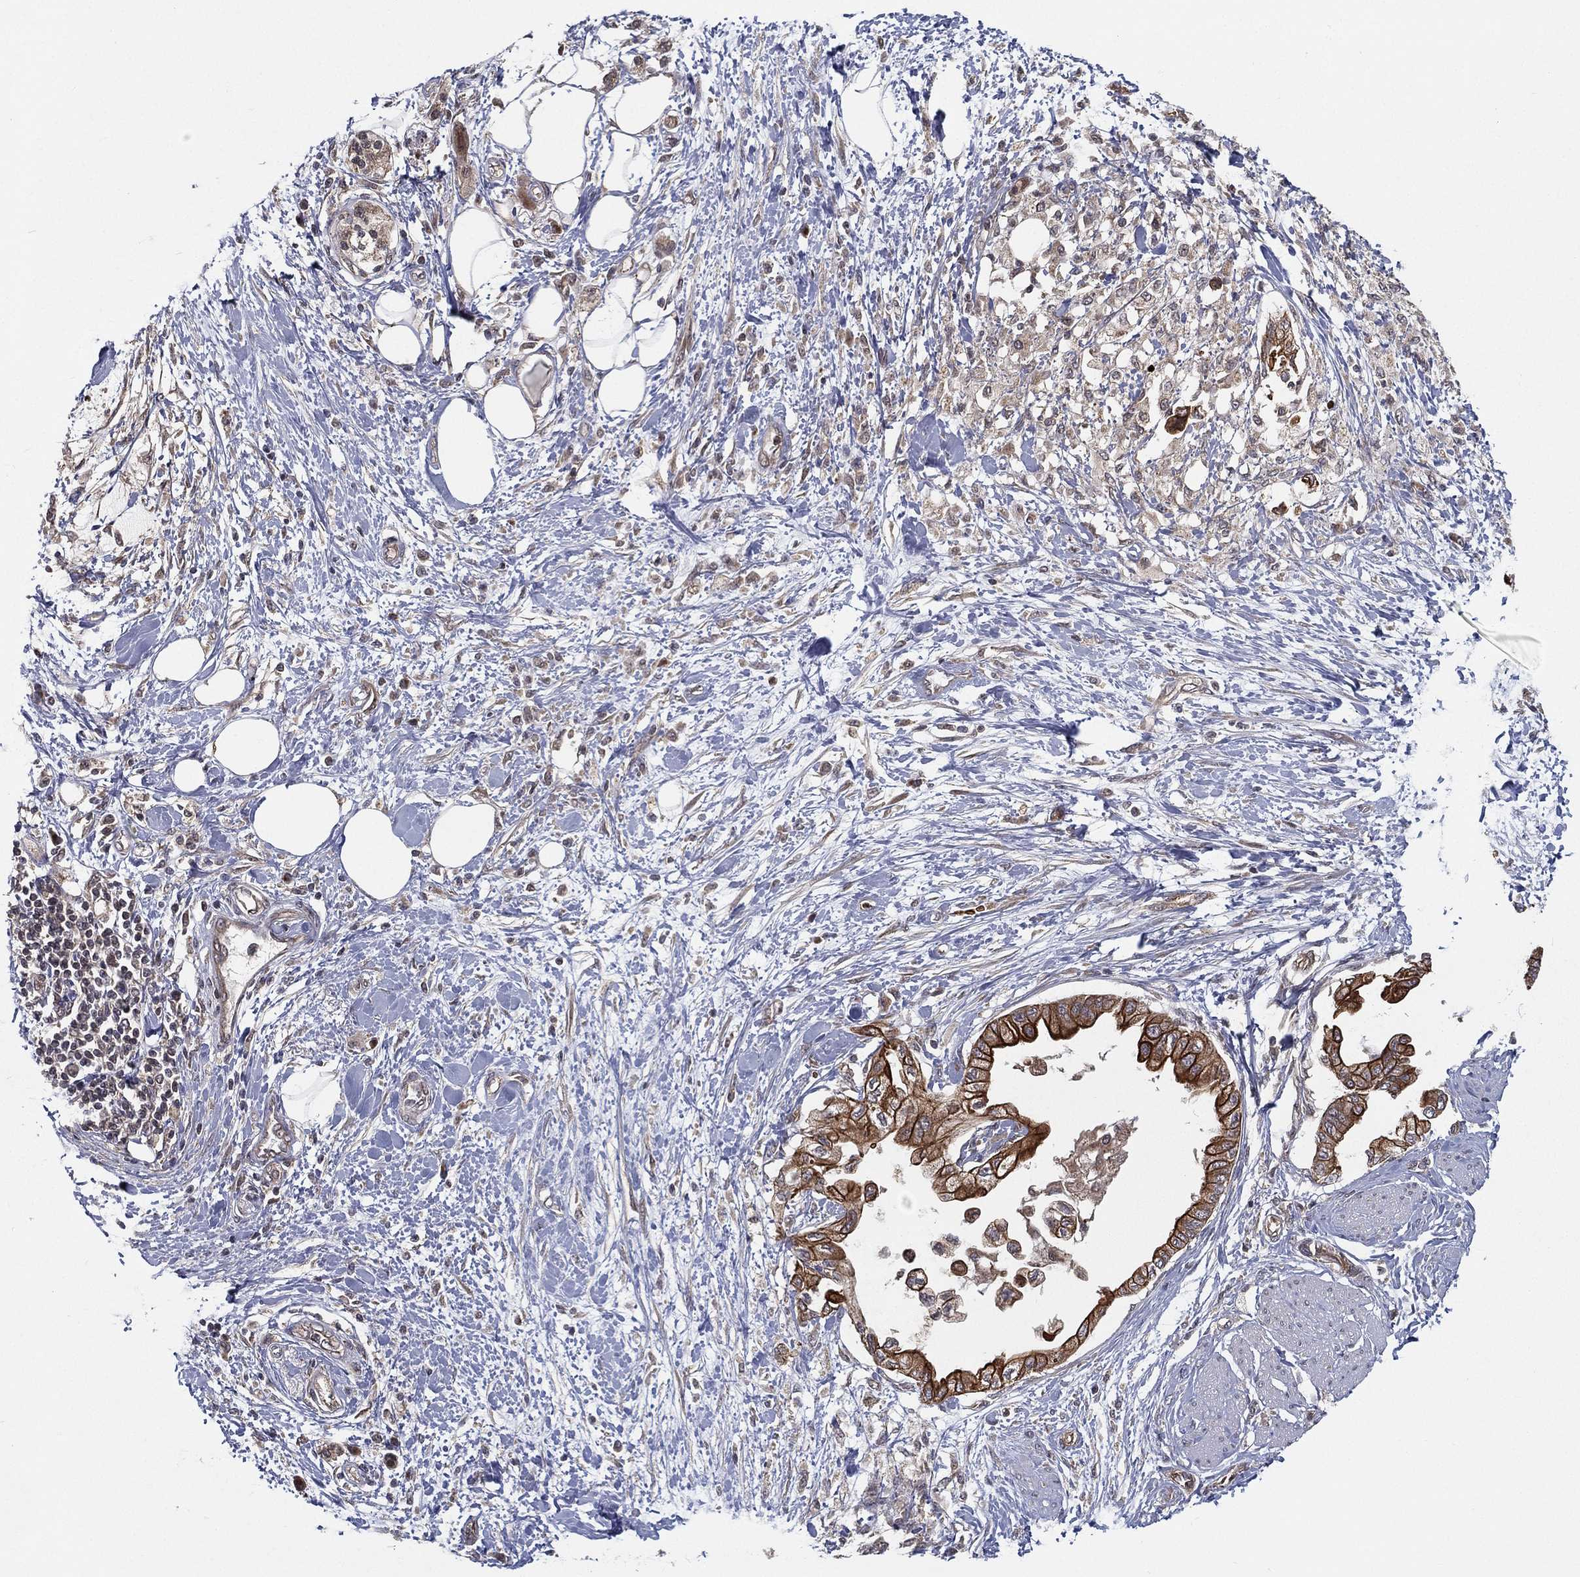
{"staining": {"intensity": "strong", "quantity": ">75%", "location": "cytoplasmic/membranous"}, "tissue": "pancreatic cancer", "cell_type": "Tumor cells", "image_type": "cancer", "snomed": [{"axis": "morphology", "description": "Normal tissue, NOS"}, {"axis": "morphology", "description": "Adenocarcinoma, NOS"}, {"axis": "topography", "description": "Pancreas"}, {"axis": "topography", "description": "Duodenum"}], "caption": "IHC image of human adenocarcinoma (pancreatic) stained for a protein (brown), which shows high levels of strong cytoplasmic/membranous staining in about >75% of tumor cells.", "gene": "UACA", "patient": {"sex": "female", "age": 60}}